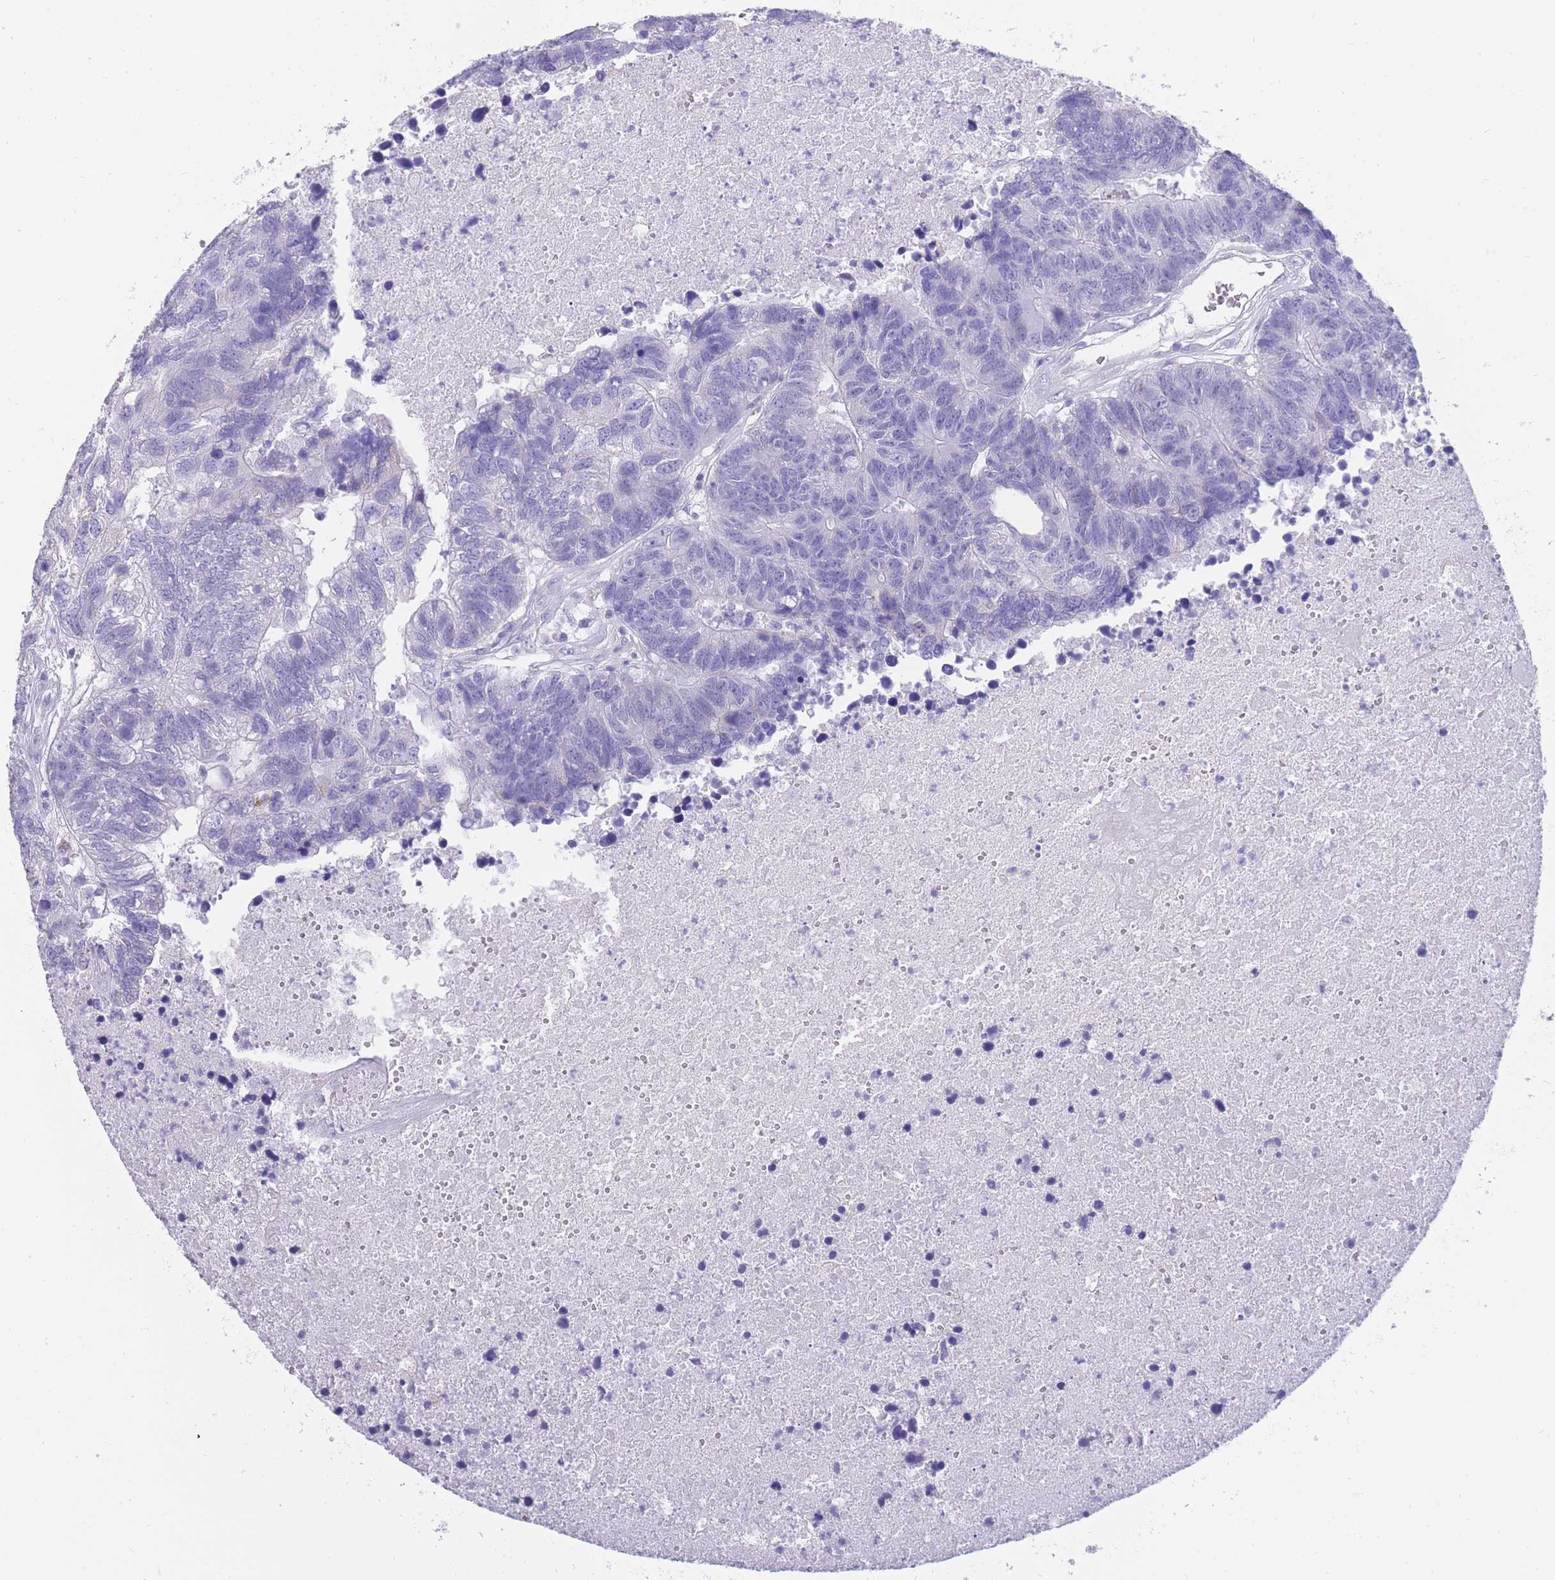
{"staining": {"intensity": "negative", "quantity": "none", "location": "none"}, "tissue": "colorectal cancer", "cell_type": "Tumor cells", "image_type": "cancer", "snomed": [{"axis": "morphology", "description": "Adenocarcinoma, NOS"}, {"axis": "topography", "description": "Colon"}], "caption": "Immunohistochemical staining of human colorectal adenocarcinoma exhibits no significant staining in tumor cells.", "gene": "INTS2", "patient": {"sex": "female", "age": 48}}